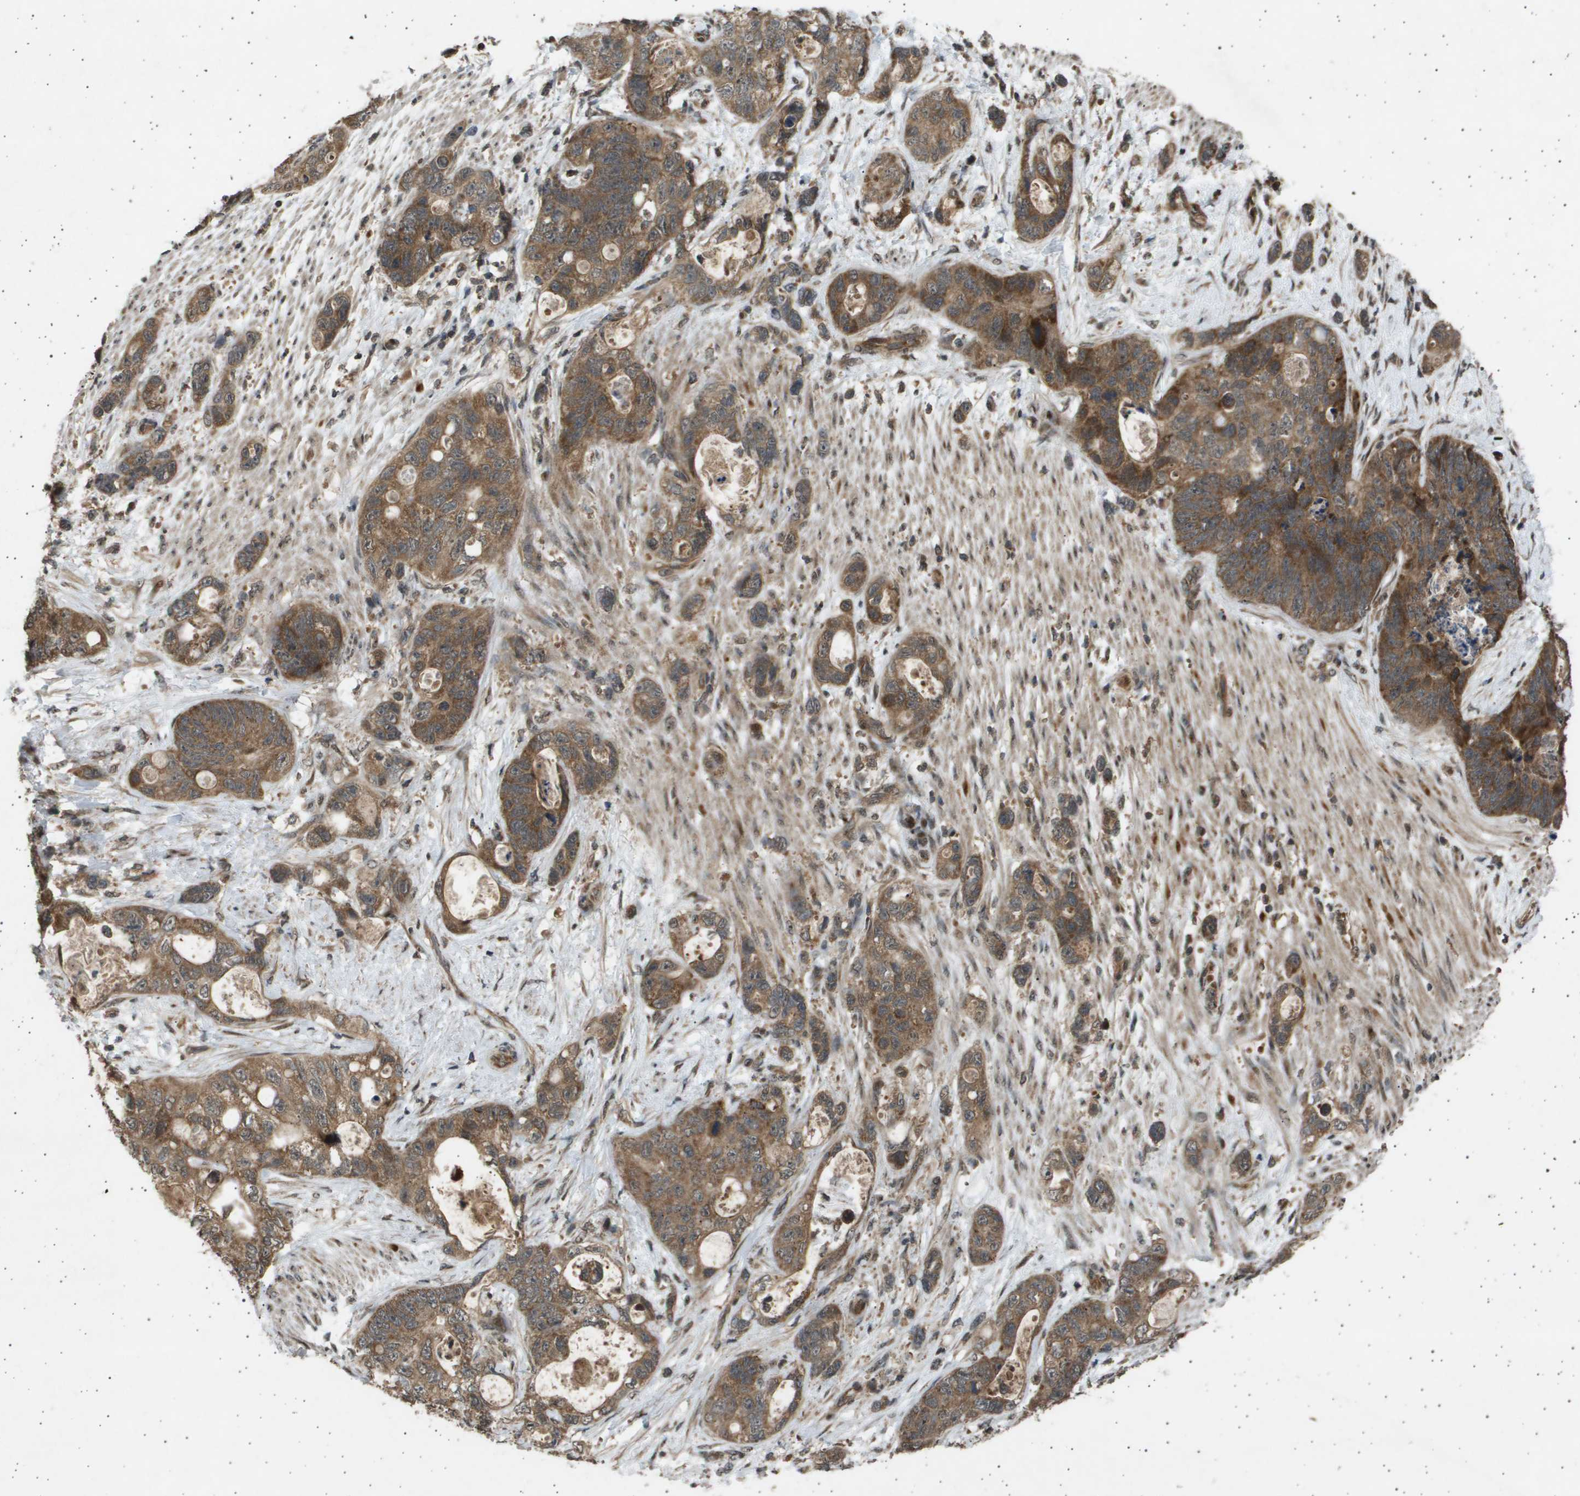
{"staining": {"intensity": "moderate", "quantity": ">75%", "location": "cytoplasmic/membranous"}, "tissue": "stomach cancer", "cell_type": "Tumor cells", "image_type": "cancer", "snomed": [{"axis": "morphology", "description": "Normal tissue, NOS"}, {"axis": "morphology", "description": "Adenocarcinoma, NOS"}, {"axis": "topography", "description": "Stomach"}], "caption": "Human adenocarcinoma (stomach) stained for a protein (brown) demonstrates moderate cytoplasmic/membranous positive staining in about >75% of tumor cells.", "gene": "TNRC6A", "patient": {"sex": "female", "age": 89}}